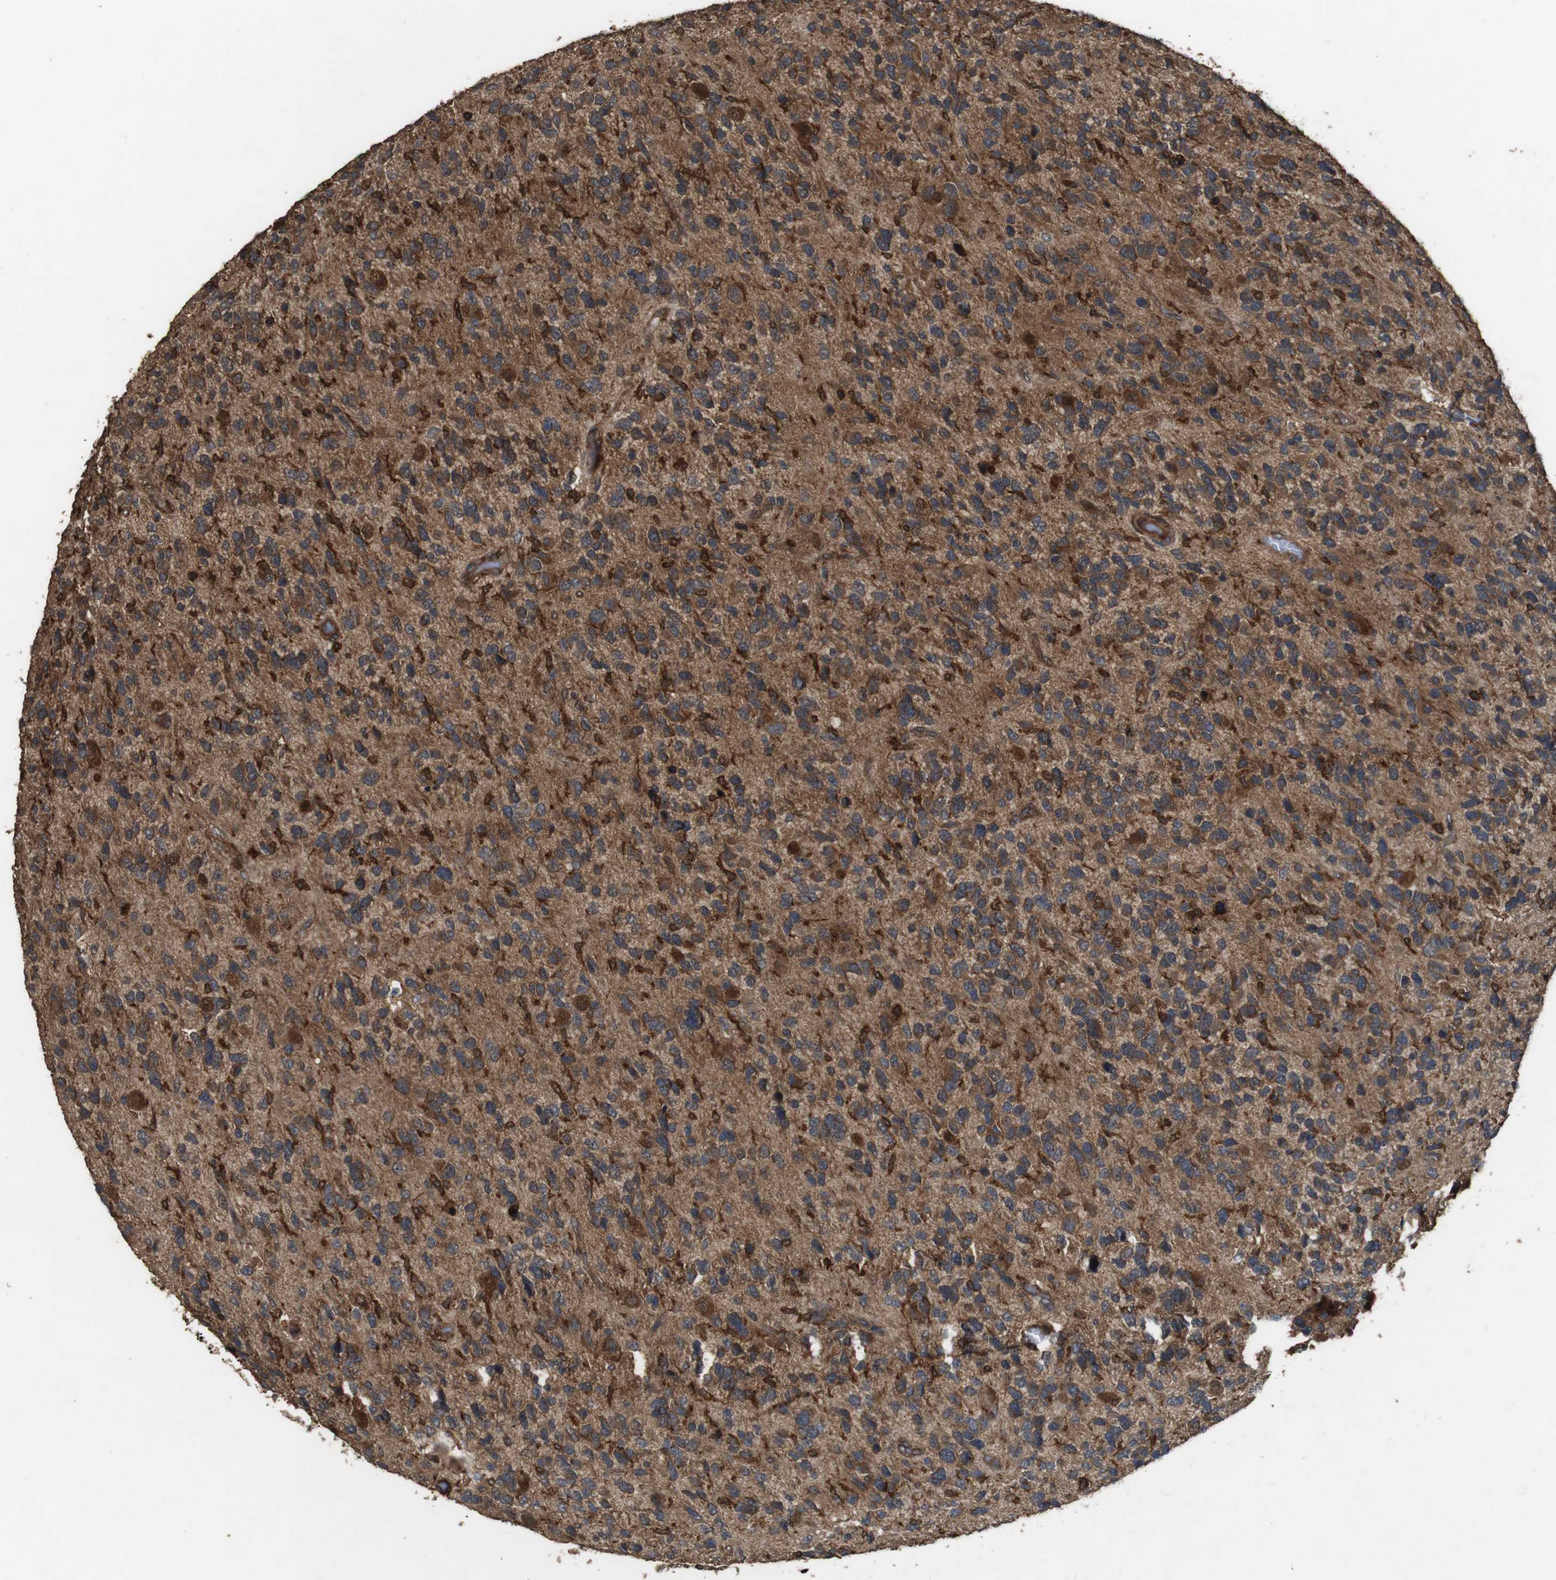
{"staining": {"intensity": "strong", "quantity": "25%-75%", "location": "cytoplasmic/membranous"}, "tissue": "glioma", "cell_type": "Tumor cells", "image_type": "cancer", "snomed": [{"axis": "morphology", "description": "Glioma, malignant, High grade"}, {"axis": "topography", "description": "Brain"}], "caption": "Immunohistochemistry (IHC) (DAB) staining of human glioma displays strong cytoplasmic/membranous protein positivity in about 25%-75% of tumor cells. The protein is stained brown, and the nuclei are stained in blue (DAB (3,3'-diaminobenzidine) IHC with brightfield microscopy, high magnification).", "gene": "BAG4", "patient": {"sex": "female", "age": 58}}